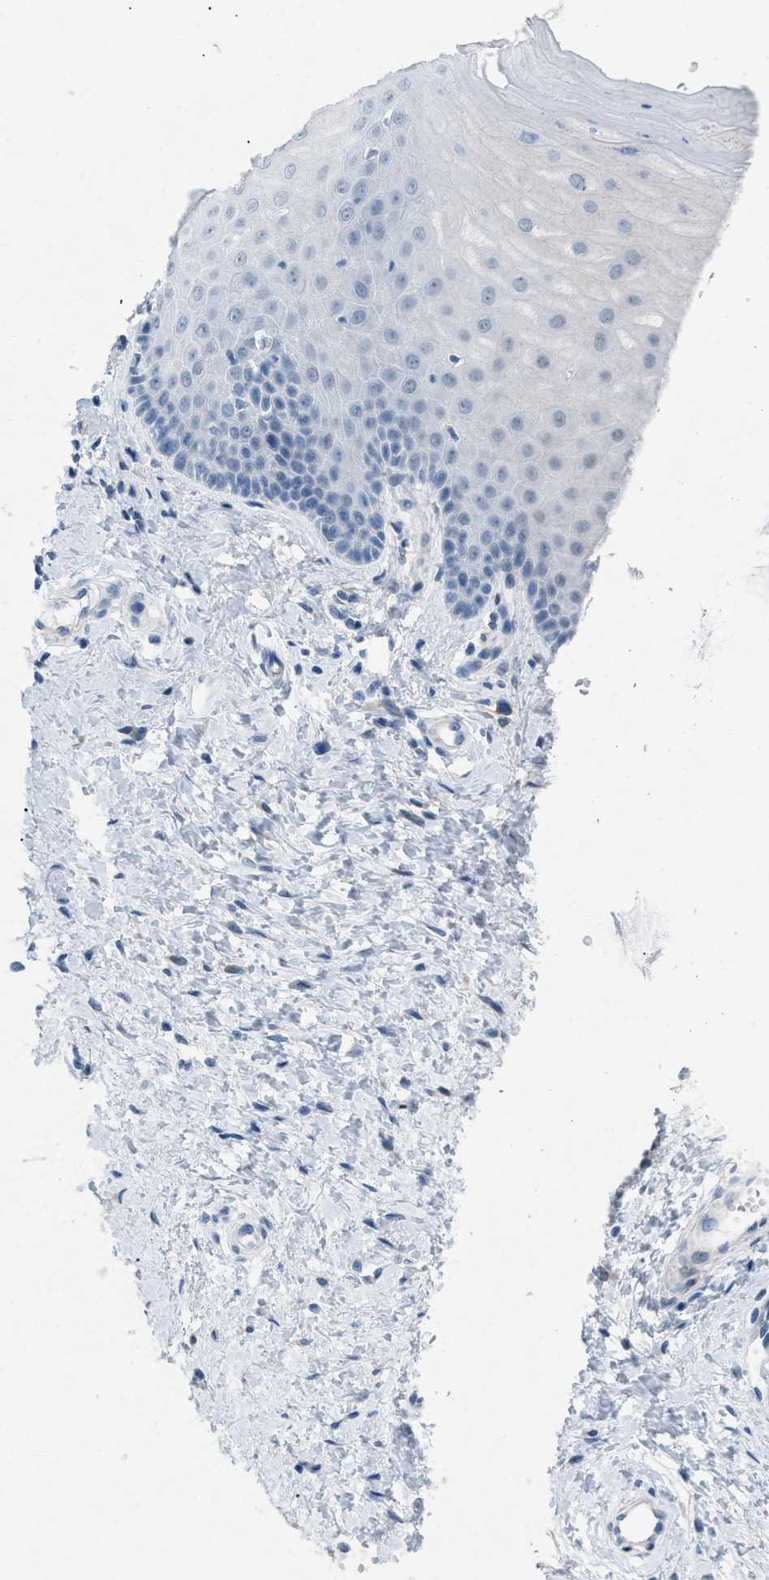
{"staining": {"intensity": "negative", "quantity": "none", "location": "none"}, "tissue": "cervix", "cell_type": "Glandular cells", "image_type": "normal", "snomed": [{"axis": "morphology", "description": "Normal tissue, NOS"}, {"axis": "topography", "description": "Cervix"}], "caption": "Immunohistochemical staining of unremarkable cervix demonstrates no significant positivity in glandular cells.", "gene": "TASOR", "patient": {"sex": "female", "age": 55}}